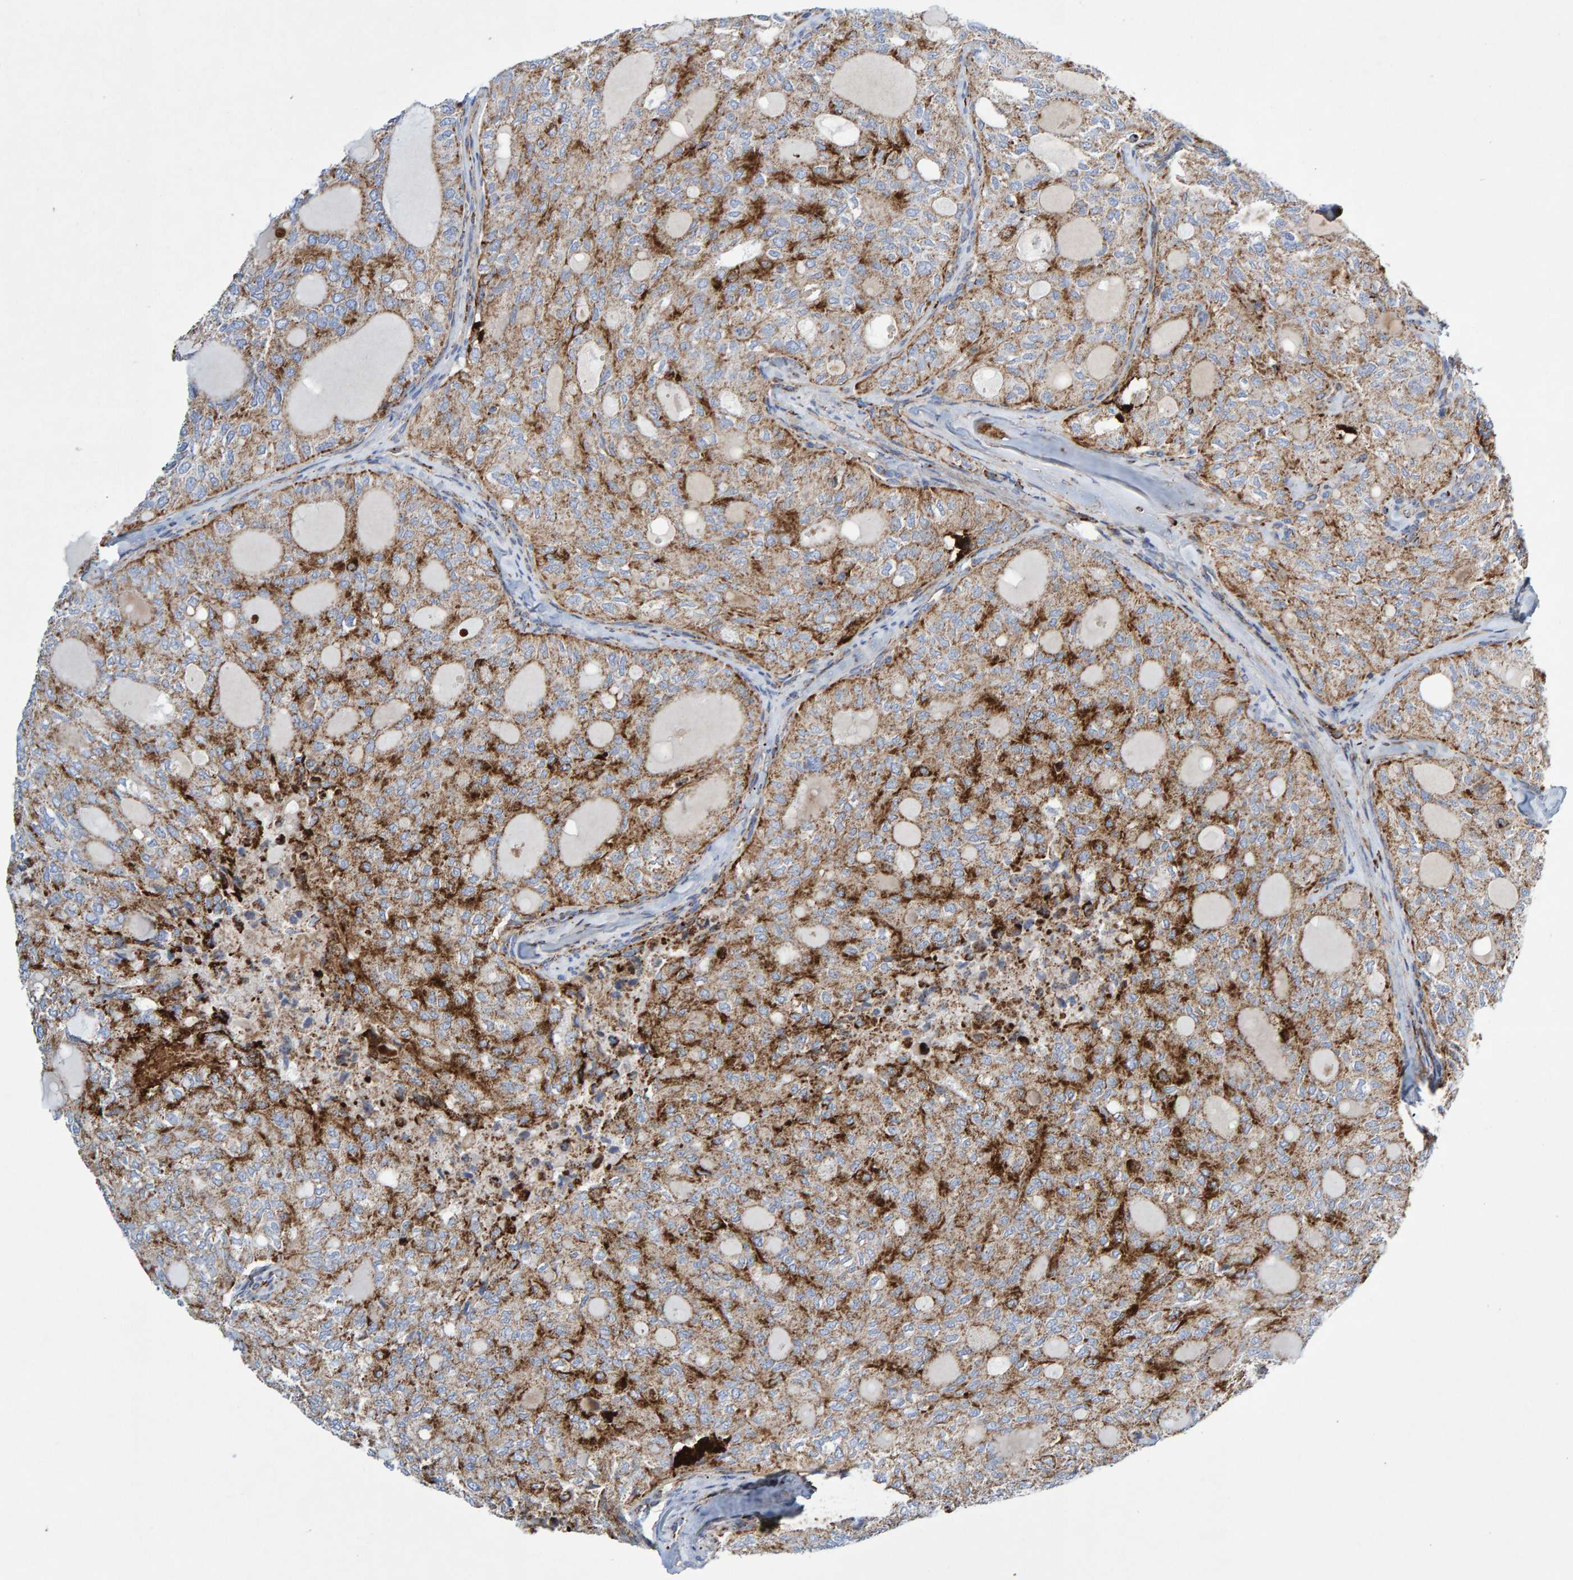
{"staining": {"intensity": "moderate", "quantity": ">75%", "location": "cytoplasmic/membranous"}, "tissue": "thyroid cancer", "cell_type": "Tumor cells", "image_type": "cancer", "snomed": [{"axis": "morphology", "description": "Follicular adenoma carcinoma, NOS"}, {"axis": "topography", "description": "Thyroid gland"}], "caption": "A micrograph of human thyroid cancer (follicular adenoma carcinoma) stained for a protein reveals moderate cytoplasmic/membranous brown staining in tumor cells.", "gene": "GGTA1", "patient": {"sex": "male", "age": 75}}